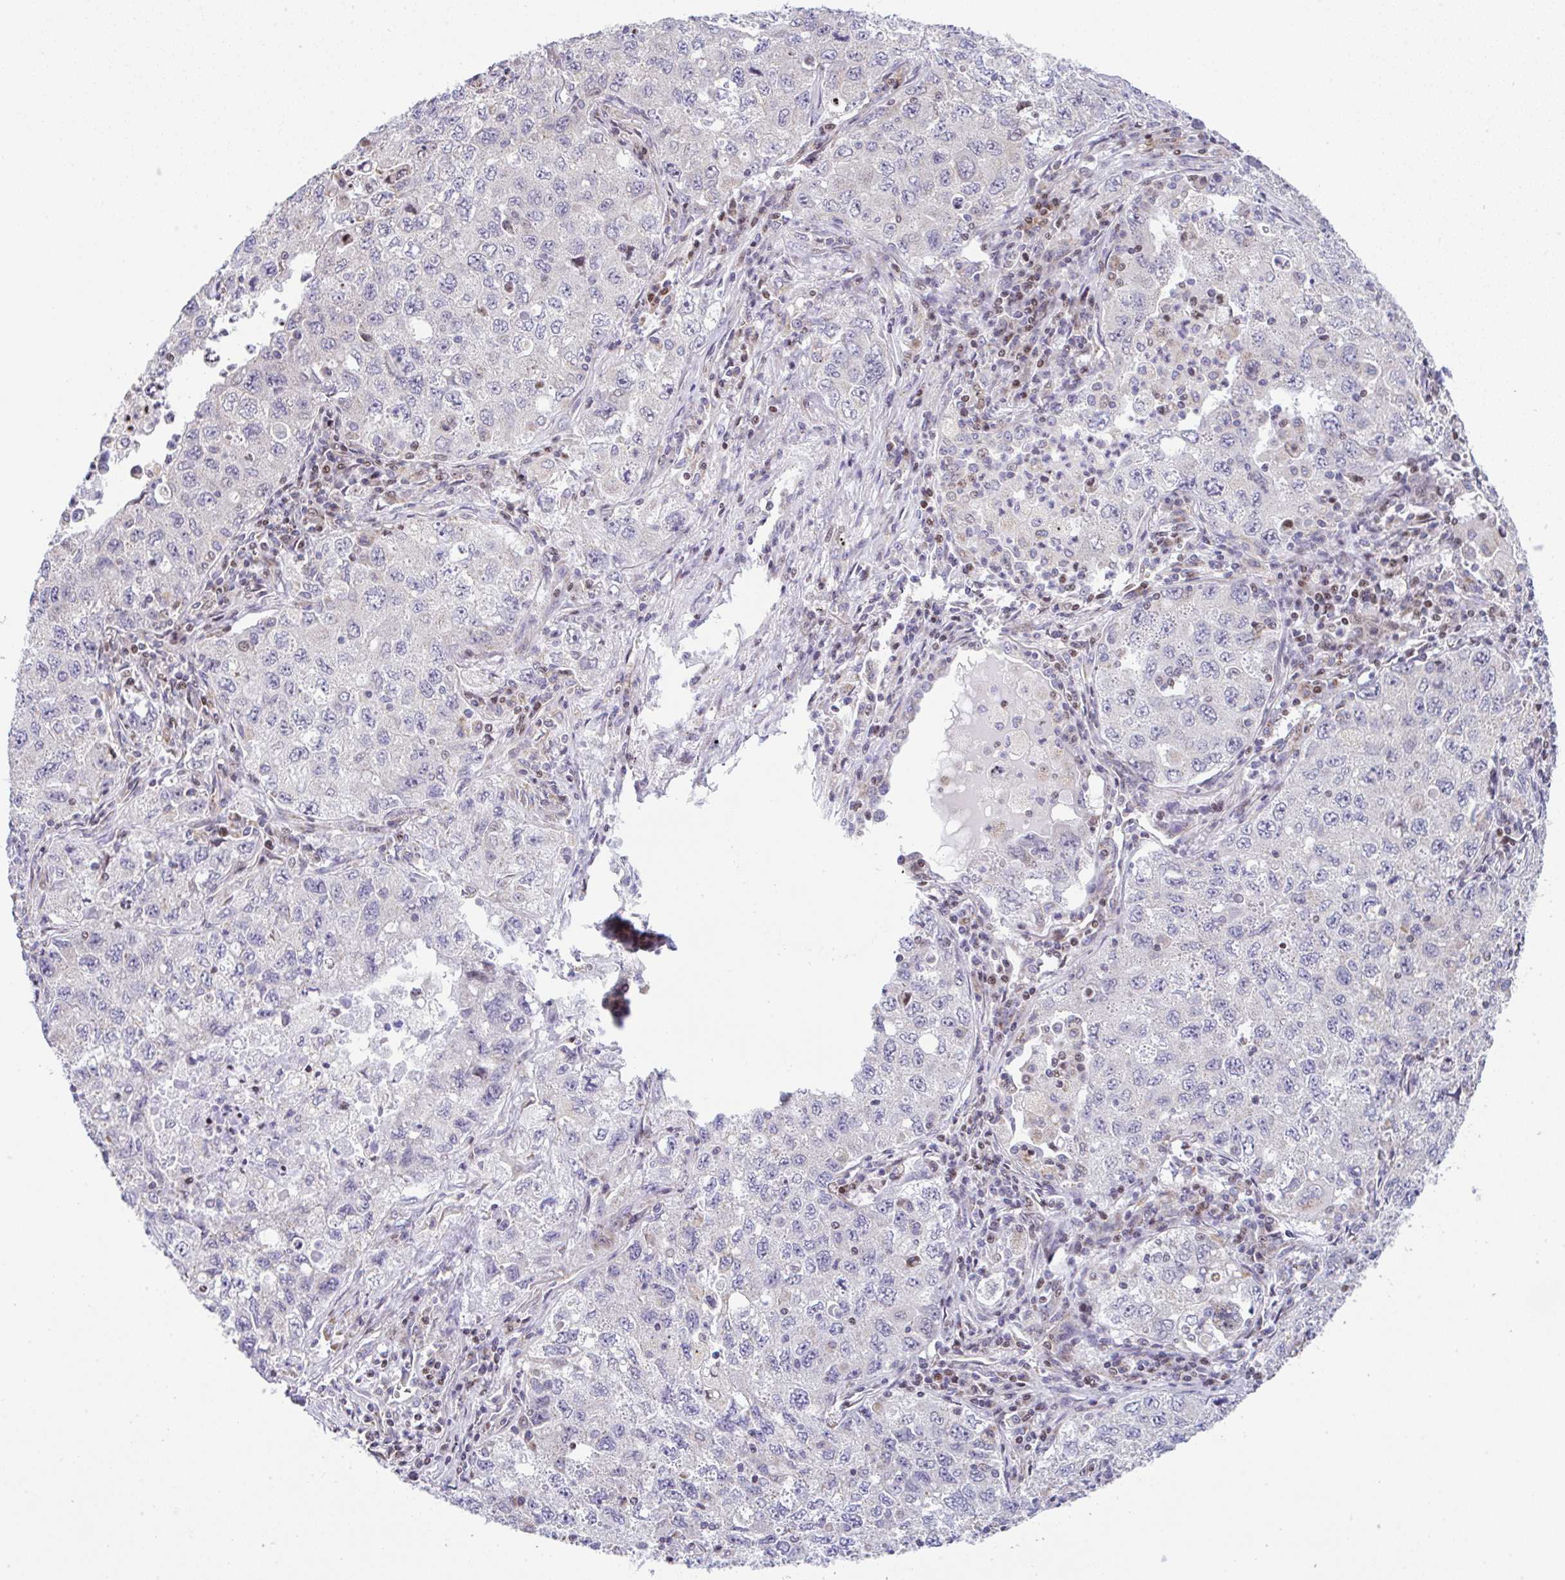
{"staining": {"intensity": "negative", "quantity": "none", "location": "none"}, "tissue": "lung cancer", "cell_type": "Tumor cells", "image_type": "cancer", "snomed": [{"axis": "morphology", "description": "Adenocarcinoma, NOS"}, {"axis": "topography", "description": "Lung"}], "caption": "The photomicrograph exhibits no staining of tumor cells in lung cancer.", "gene": "FIGNL1", "patient": {"sex": "female", "age": 57}}